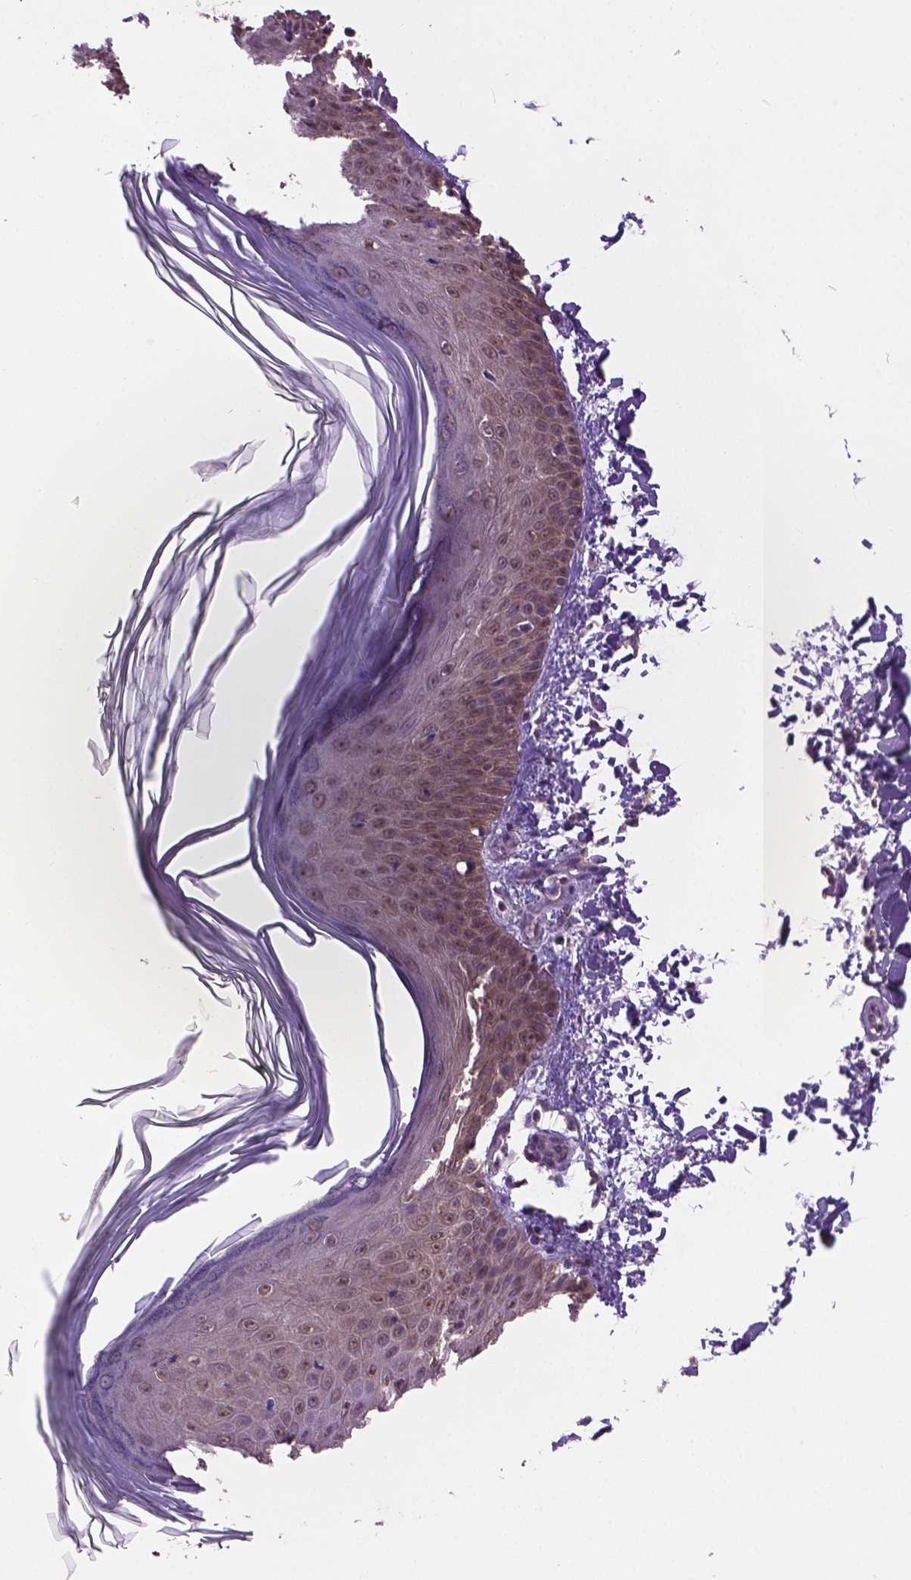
{"staining": {"intensity": "negative", "quantity": "none", "location": "none"}, "tissue": "skin", "cell_type": "Fibroblasts", "image_type": "normal", "snomed": [{"axis": "morphology", "description": "Normal tissue, NOS"}, {"axis": "topography", "description": "Skin"}], "caption": "Immunohistochemistry (IHC) histopathology image of normal skin: human skin stained with DAB (3,3'-diaminobenzidine) shows no significant protein staining in fibroblasts.", "gene": "ENSG00000289700", "patient": {"sex": "female", "age": 62}}